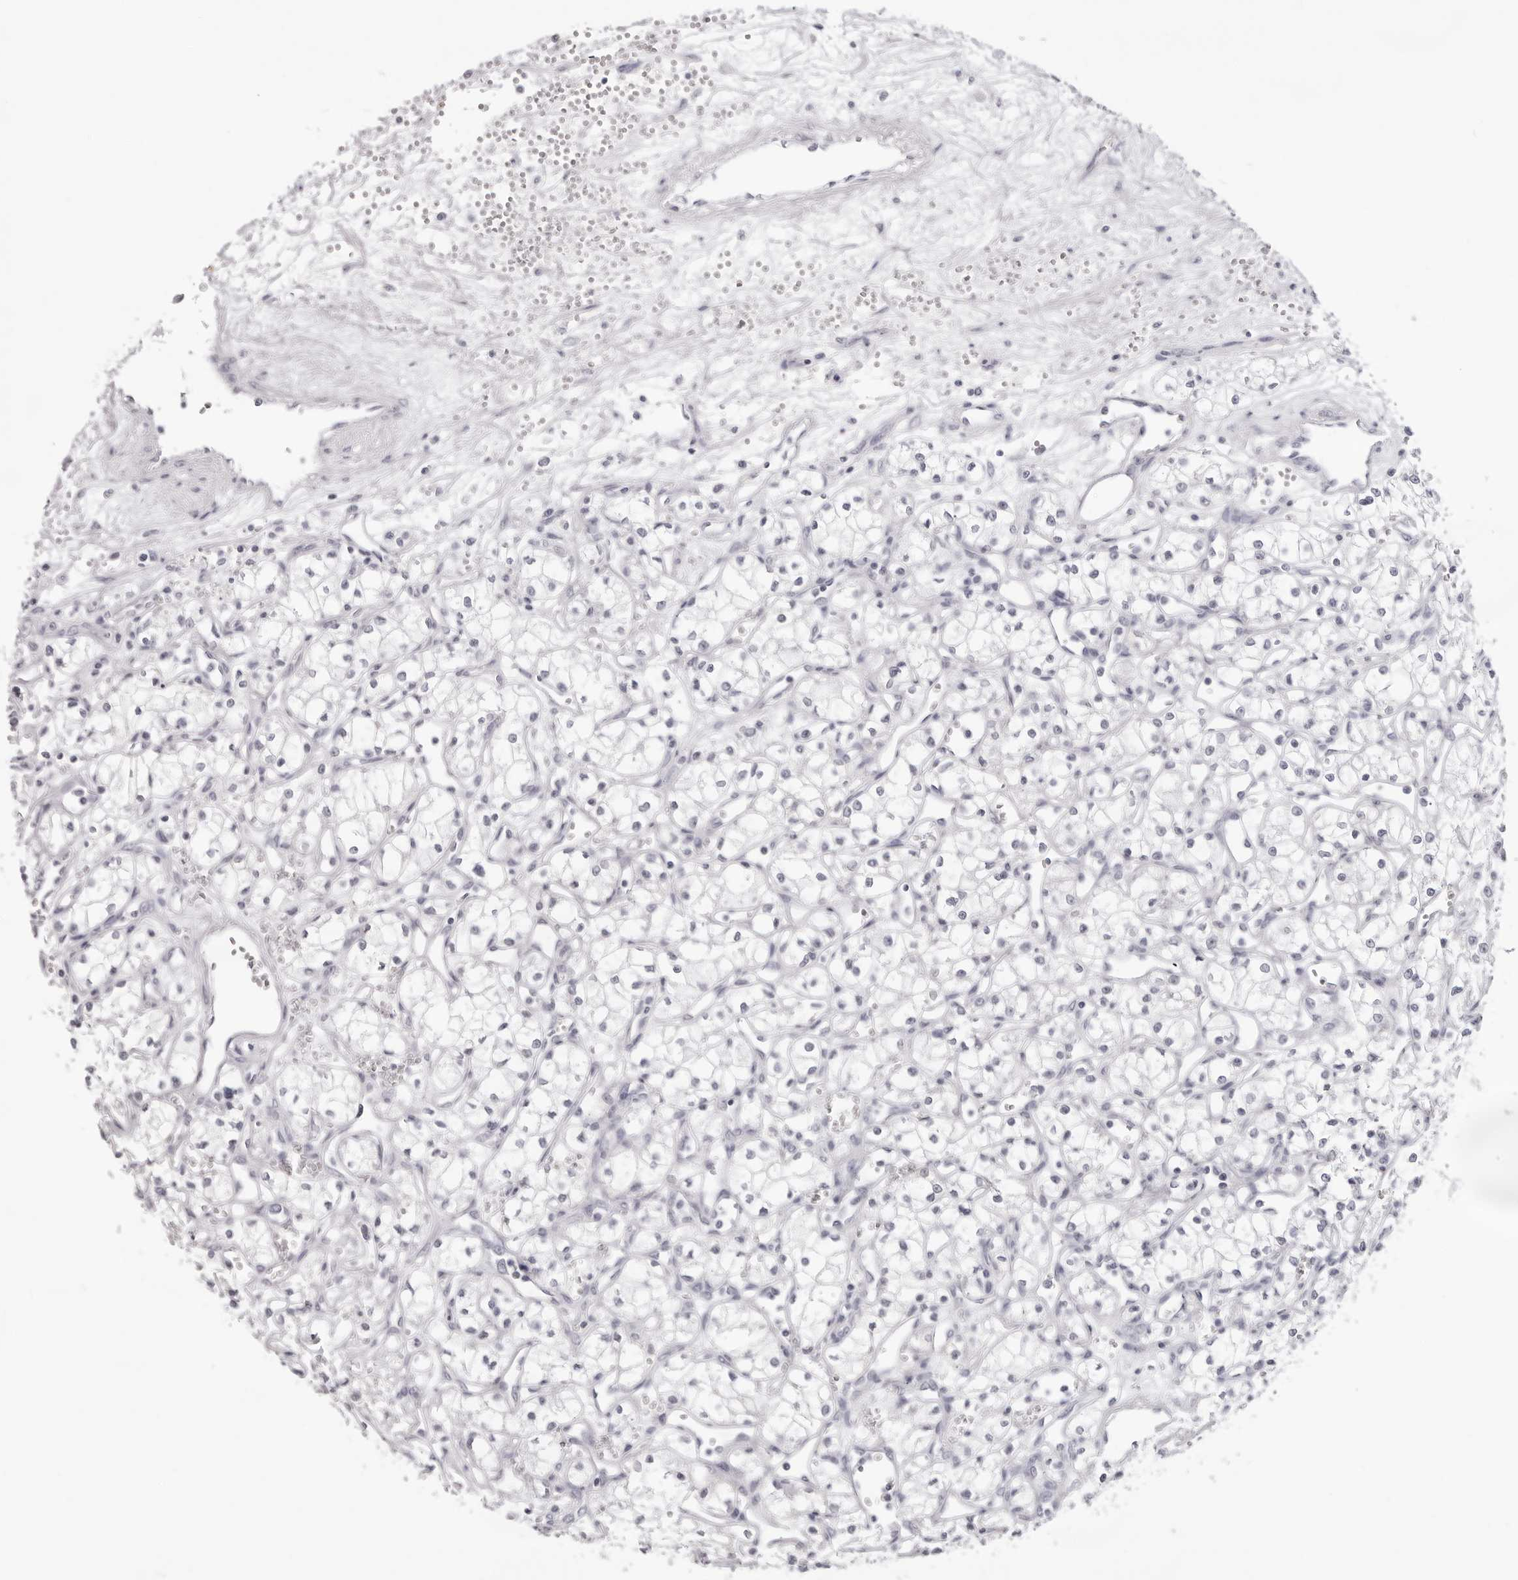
{"staining": {"intensity": "negative", "quantity": "none", "location": "none"}, "tissue": "renal cancer", "cell_type": "Tumor cells", "image_type": "cancer", "snomed": [{"axis": "morphology", "description": "Adenocarcinoma, NOS"}, {"axis": "topography", "description": "Kidney"}], "caption": "Tumor cells are negative for brown protein staining in renal cancer.", "gene": "INSL3", "patient": {"sex": "male", "age": 59}}